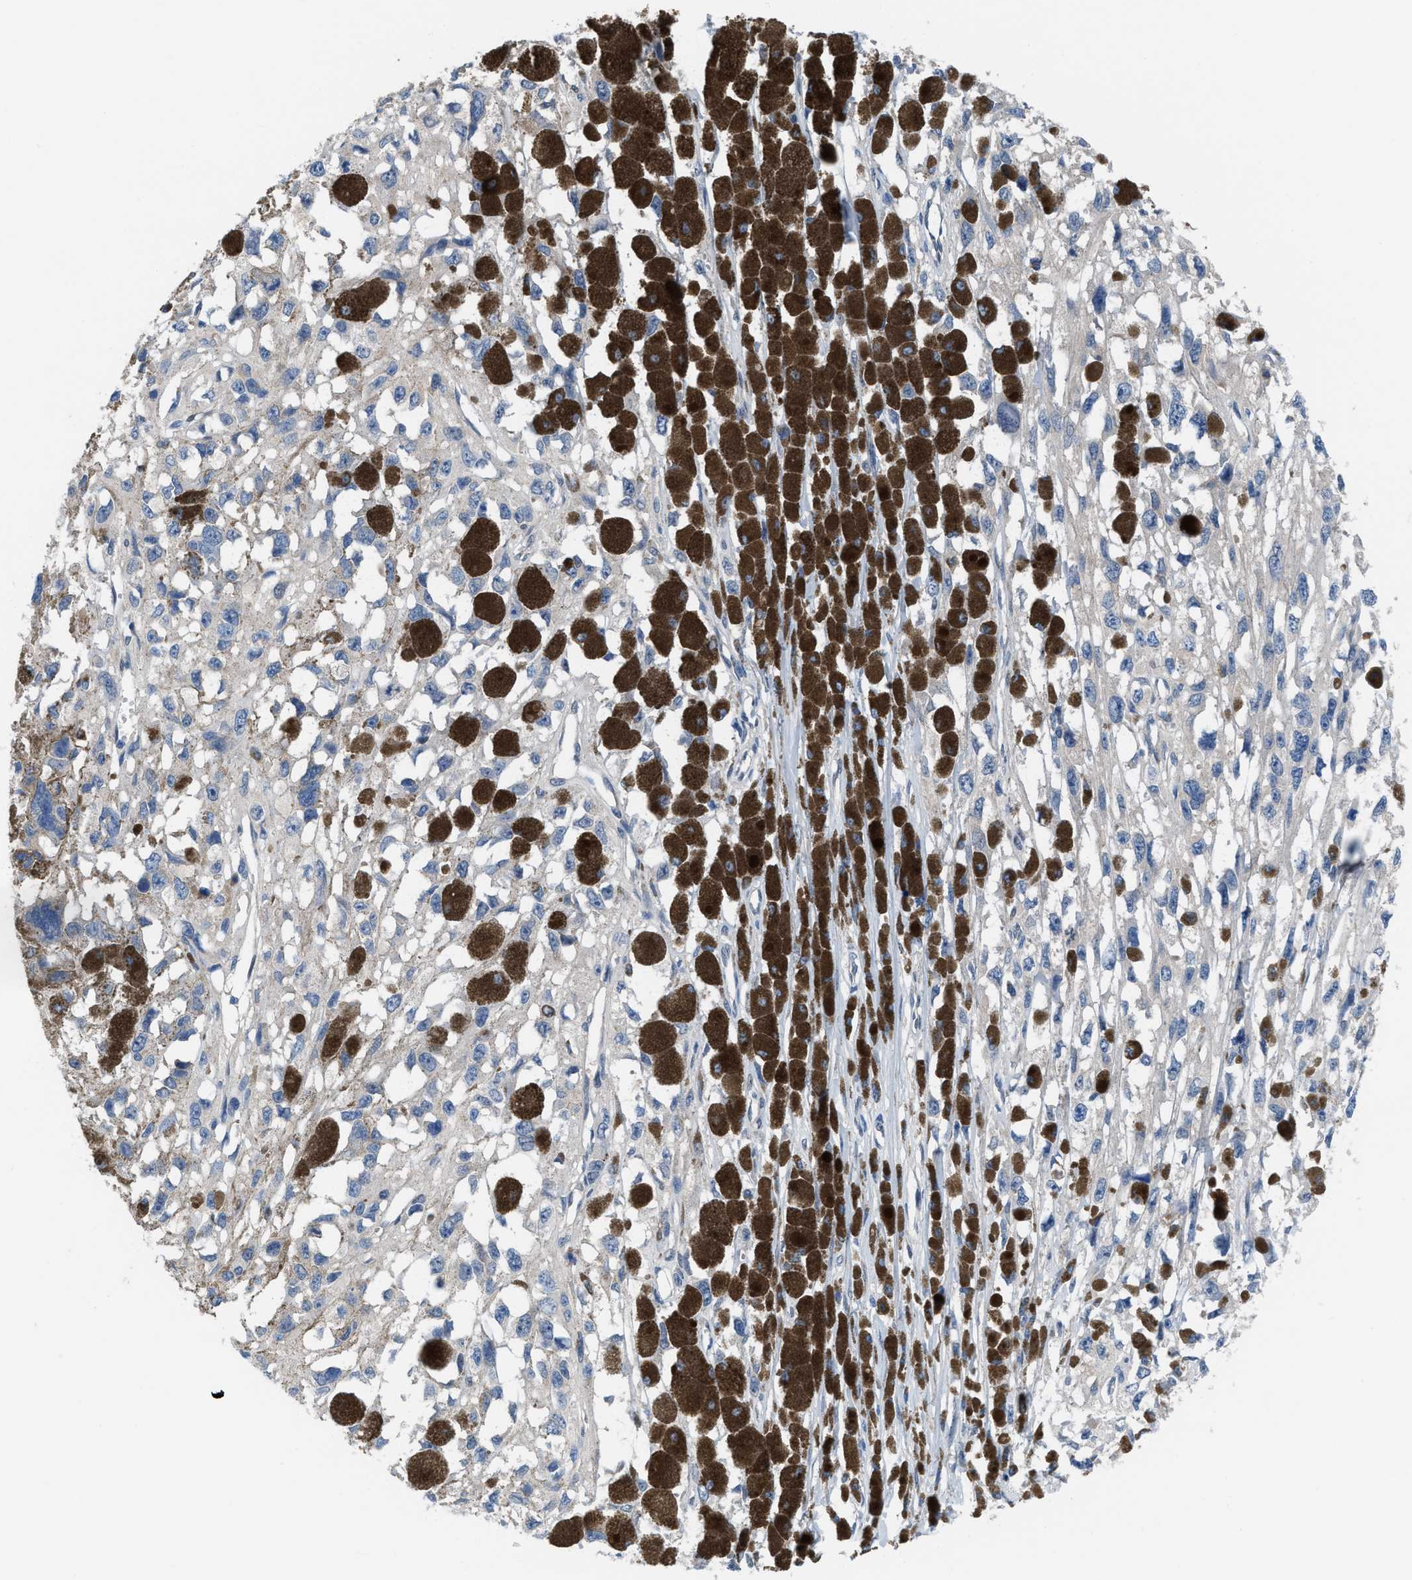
{"staining": {"intensity": "negative", "quantity": "none", "location": "none"}, "tissue": "melanoma", "cell_type": "Tumor cells", "image_type": "cancer", "snomed": [{"axis": "morphology", "description": "Malignant melanoma, Metastatic site"}, {"axis": "topography", "description": "Lymph node"}], "caption": "IHC of malignant melanoma (metastatic site) shows no staining in tumor cells.", "gene": "NUDT5", "patient": {"sex": "male", "age": 59}}